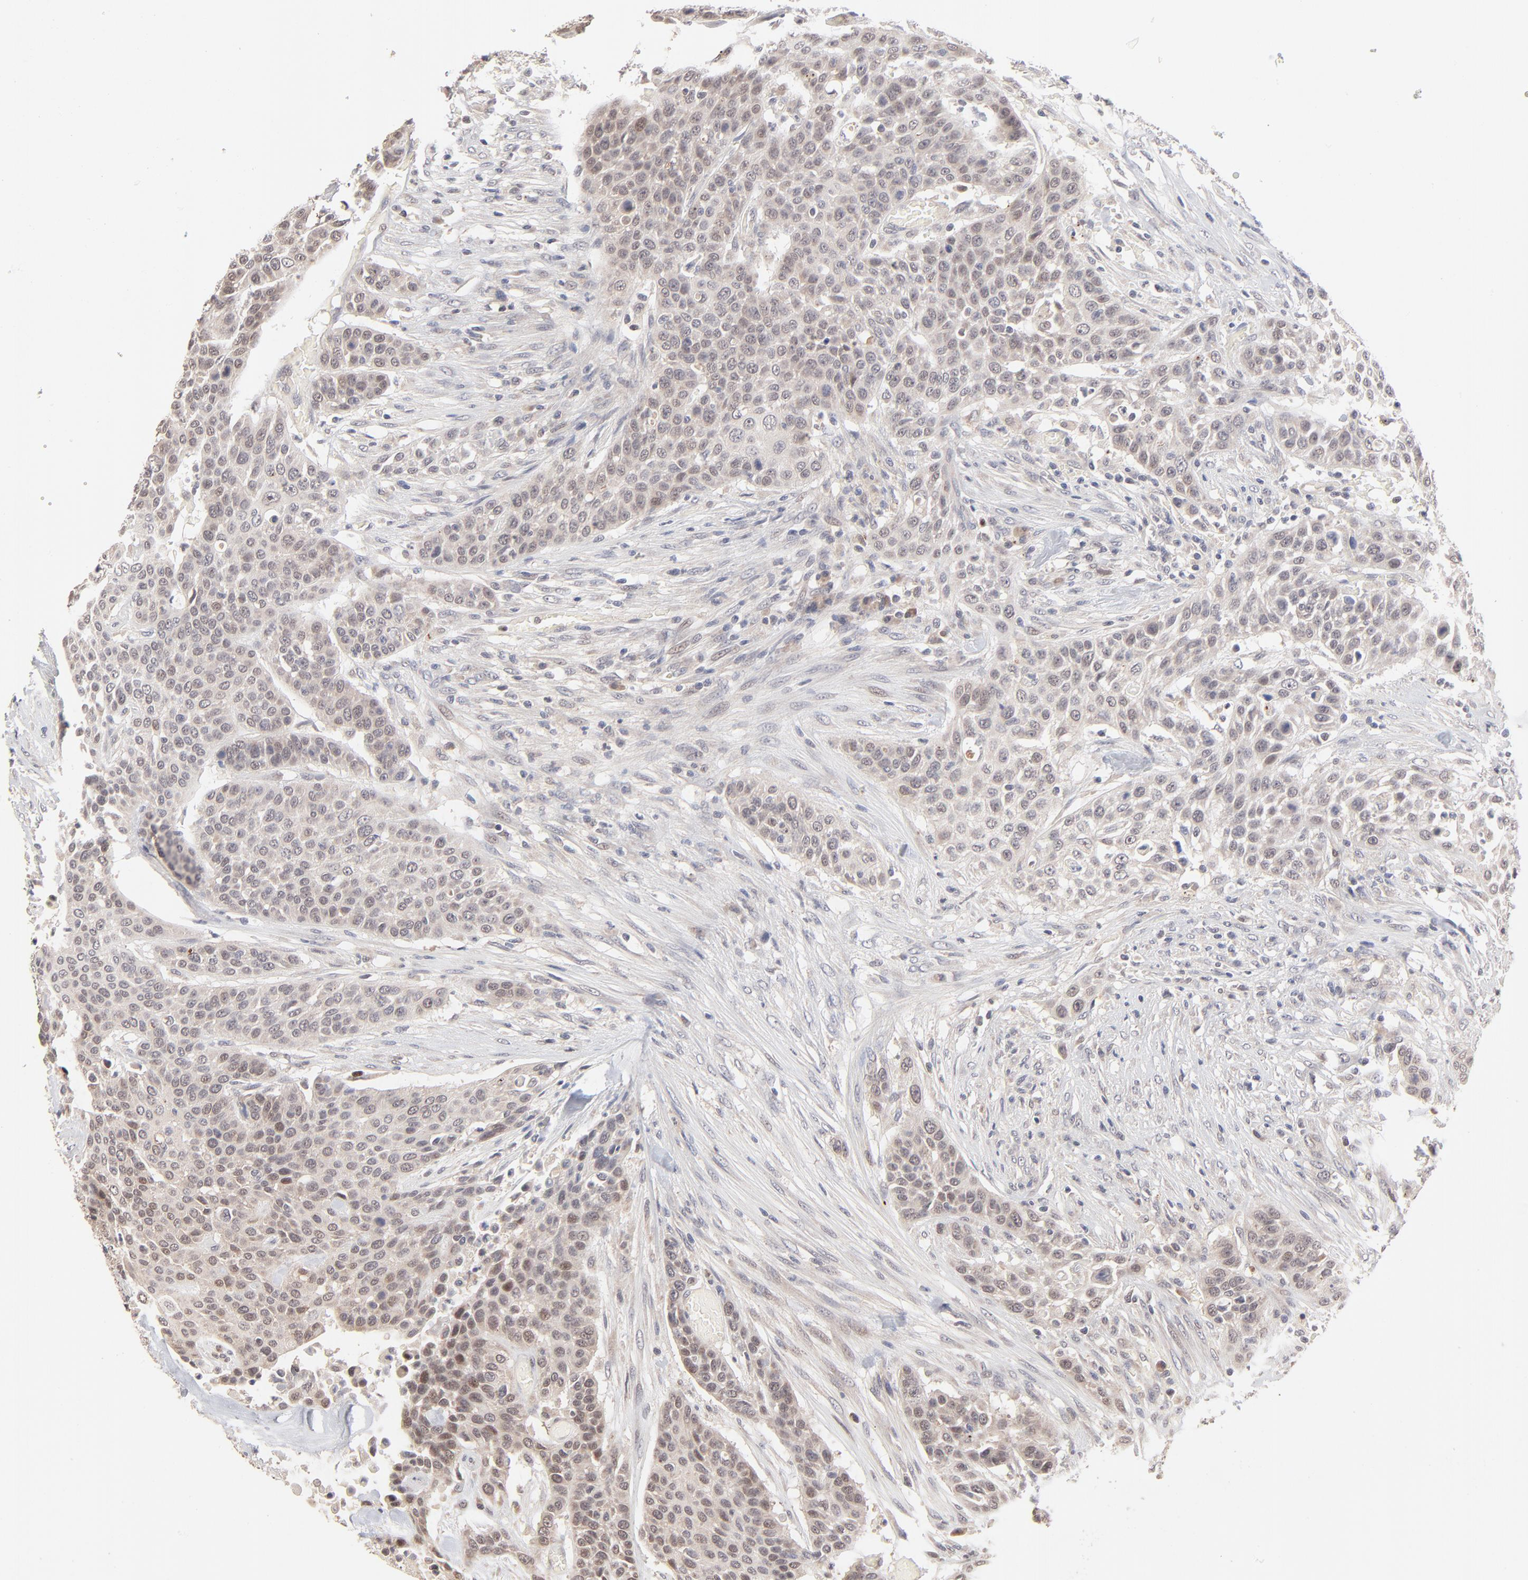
{"staining": {"intensity": "moderate", "quantity": "25%-75%", "location": "cytoplasmic/membranous"}, "tissue": "urothelial cancer", "cell_type": "Tumor cells", "image_type": "cancer", "snomed": [{"axis": "morphology", "description": "Urothelial carcinoma, High grade"}, {"axis": "topography", "description": "Urinary bladder"}], "caption": "Urothelial cancer stained with immunohistochemistry (IHC) exhibits moderate cytoplasmic/membranous staining in about 25%-75% of tumor cells. The protein of interest is shown in brown color, while the nuclei are stained blue.", "gene": "MSL2", "patient": {"sex": "male", "age": 74}}